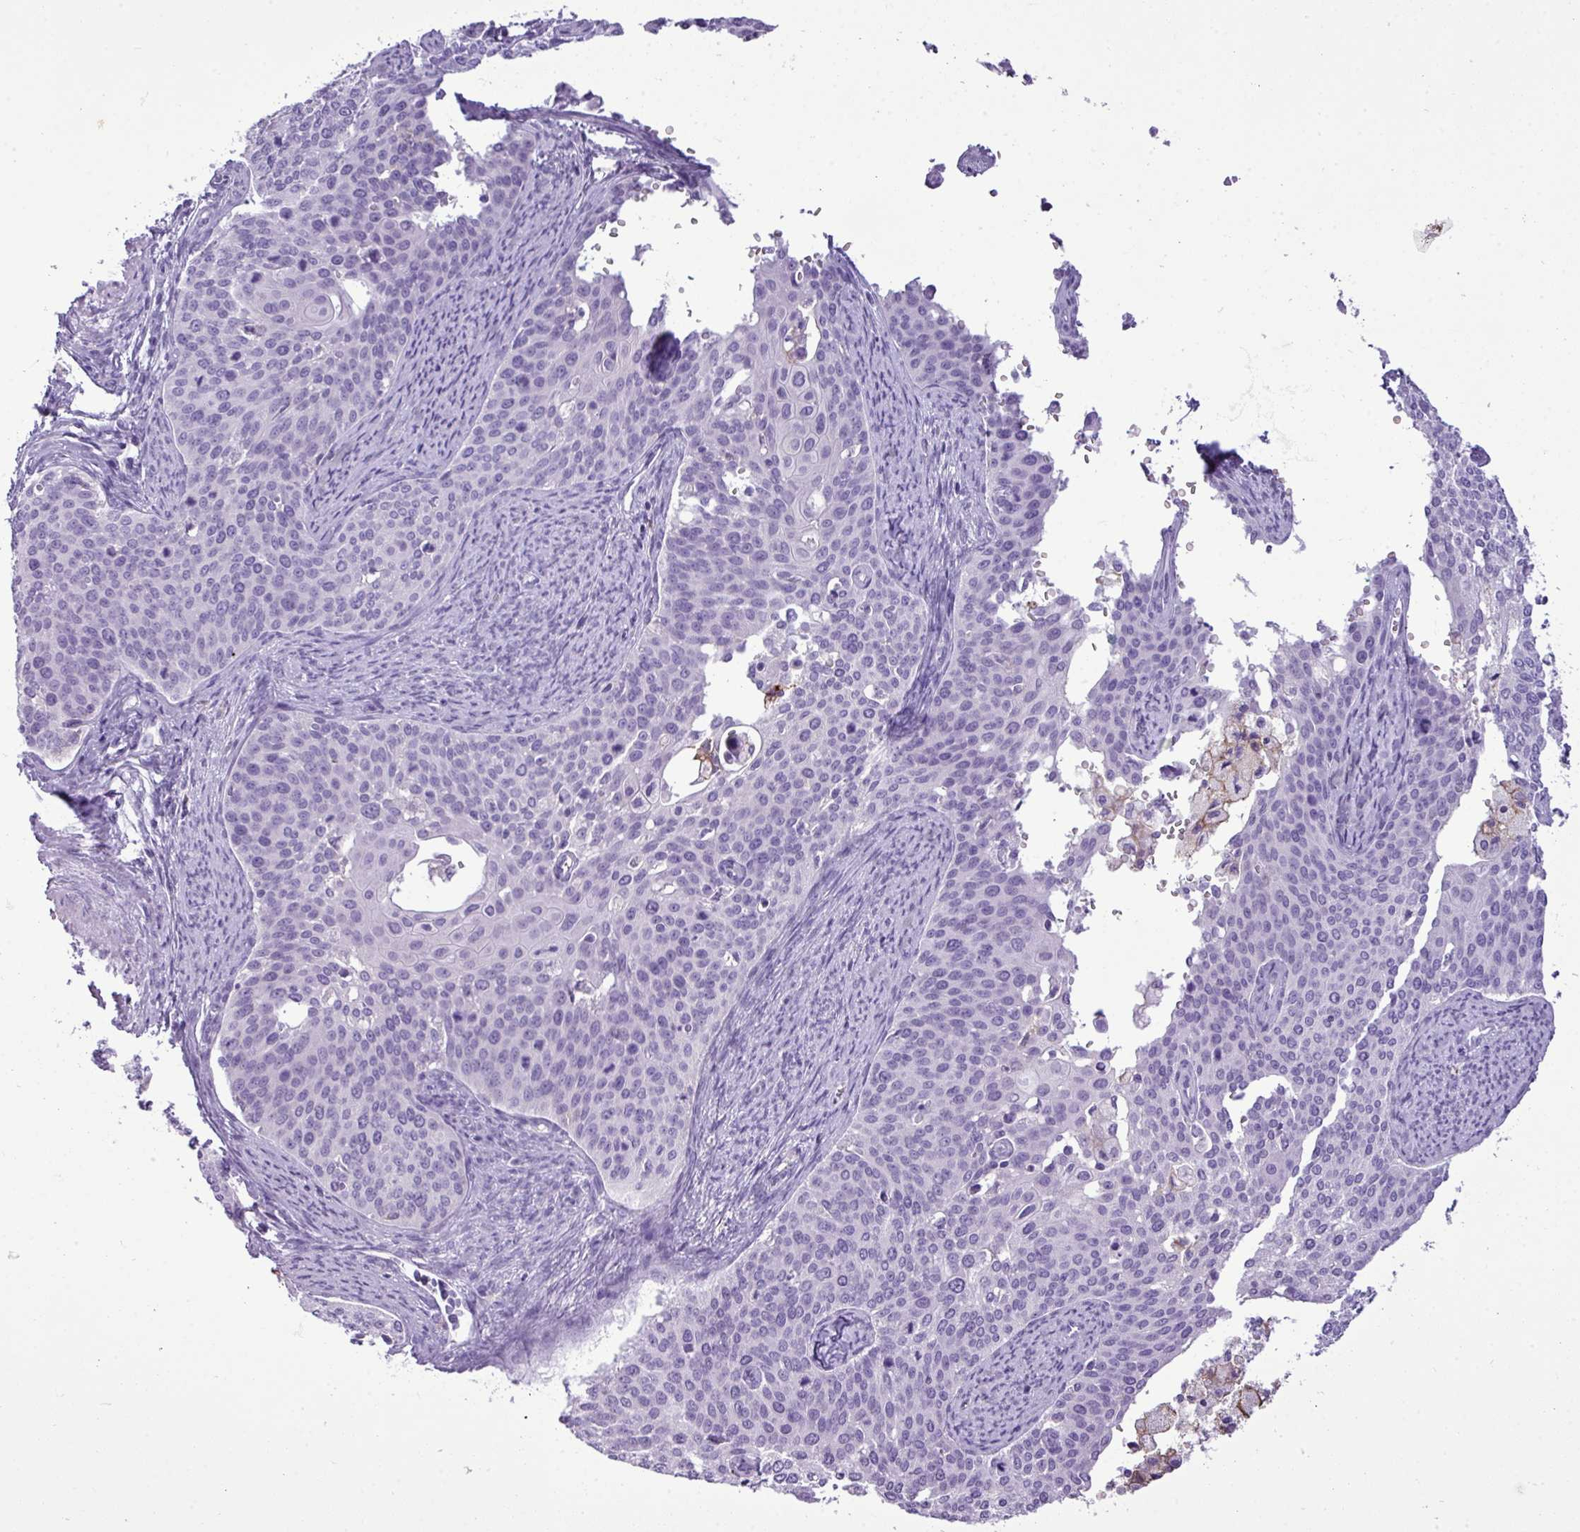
{"staining": {"intensity": "negative", "quantity": "none", "location": "none"}, "tissue": "cervical cancer", "cell_type": "Tumor cells", "image_type": "cancer", "snomed": [{"axis": "morphology", "description": "Squamous cell carcinoma, NOS"}, {"axis": "topography", "description": "Cervix"}], "caption": "Protein analysis of squamous cell carcinoma (cervical) exhibits no significant staining in tumor cells.", "gene": "RBMXL2", "patient": {"sex": "female", "age": 44}}